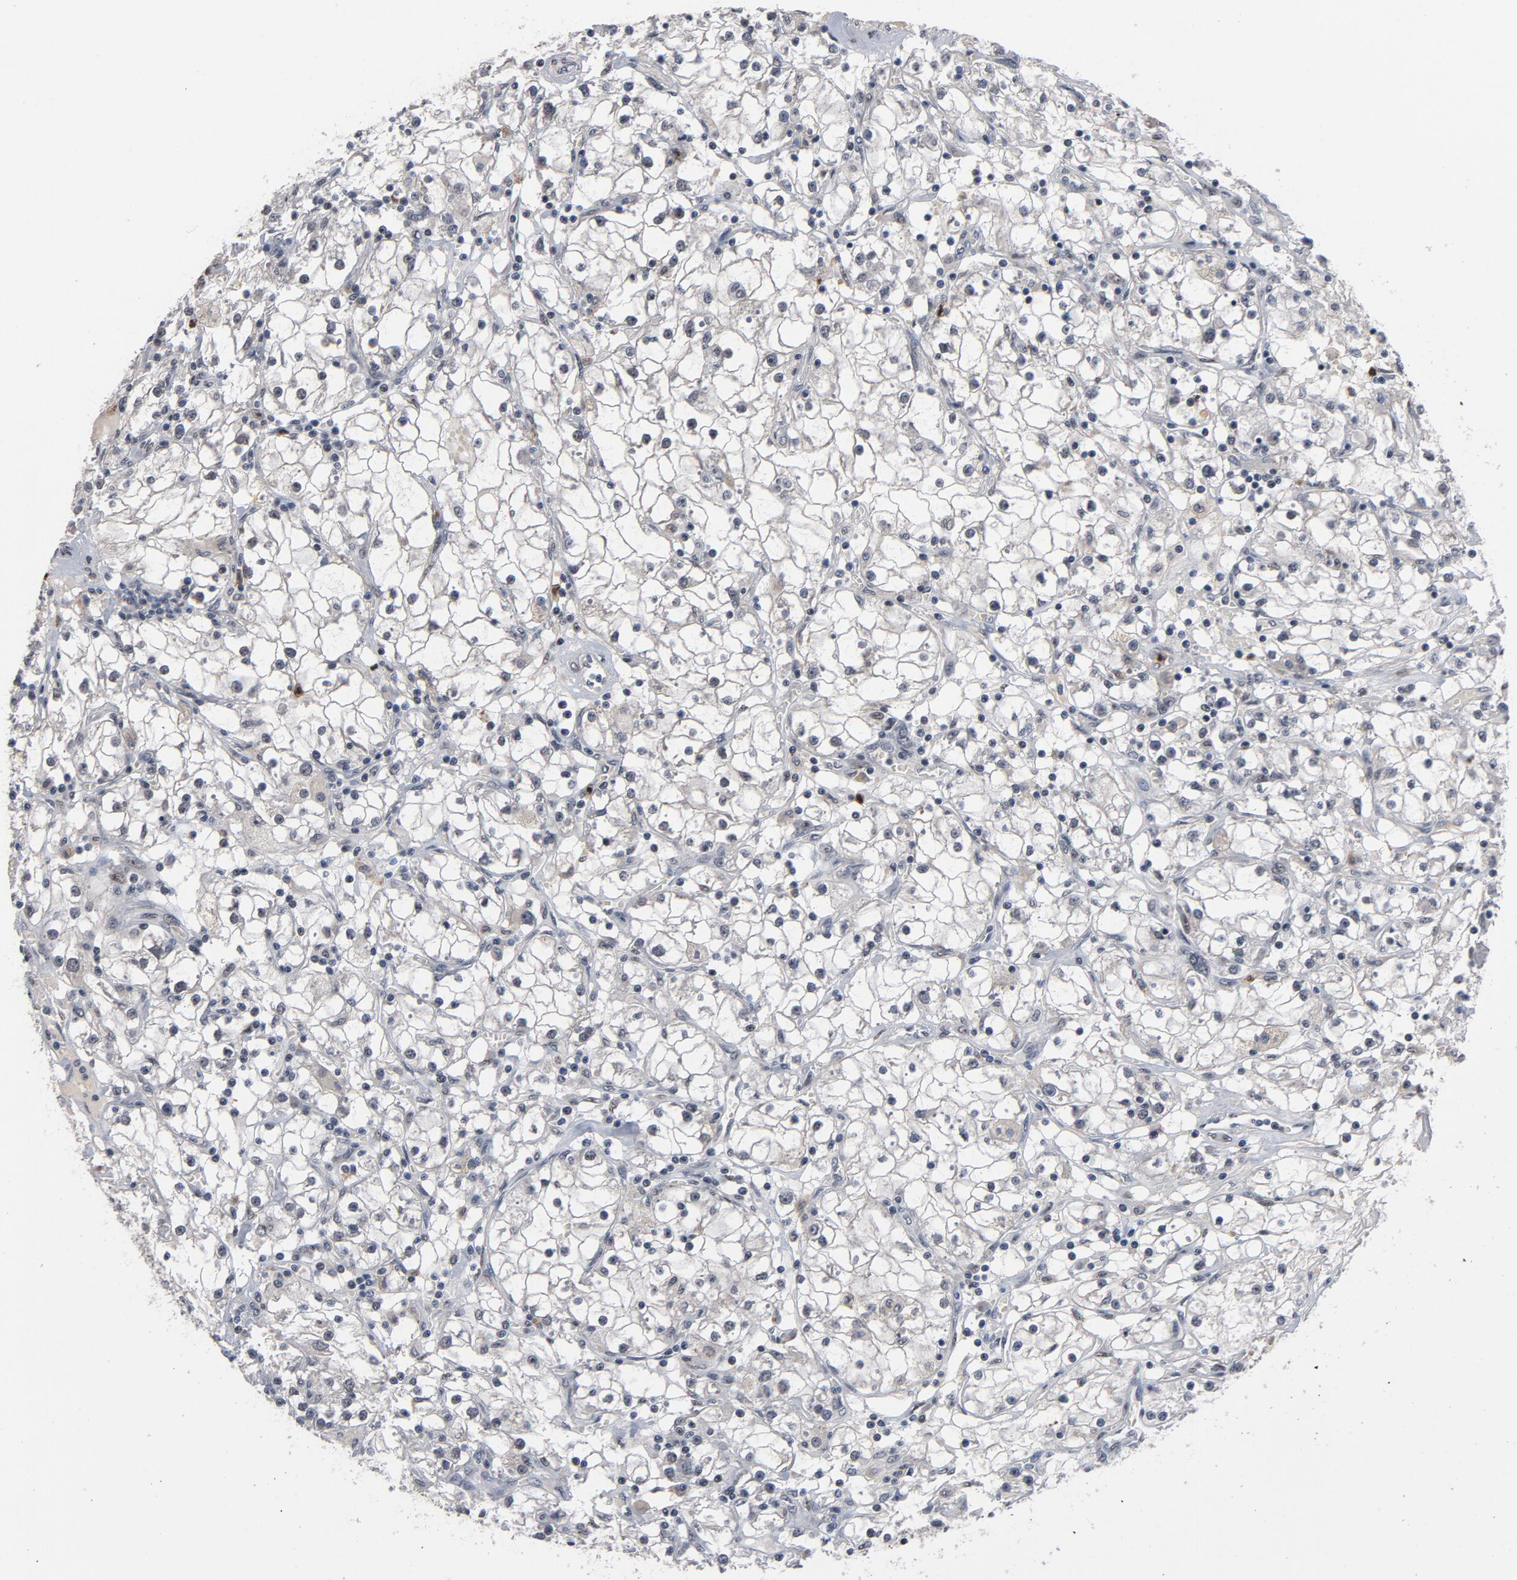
{"staining": {"intensity": "negative", "quantity": "none", "location": "none"}, "tissue": "renal cancer", "cell_type": "Tumor cells", "image_type": "cancer", "snomed": [{"axis": "morphology", "description": "Adenocarcinoma, NOS"}, {"axis": "topography", "description": "Kidney"}], "caption": "Tumor cells show no significant protein expression in adenocarcinoma (renal). Nuclei are stained in blue.", "gene": "RTL5", "patient": {"sex": "male", "age": 56}}